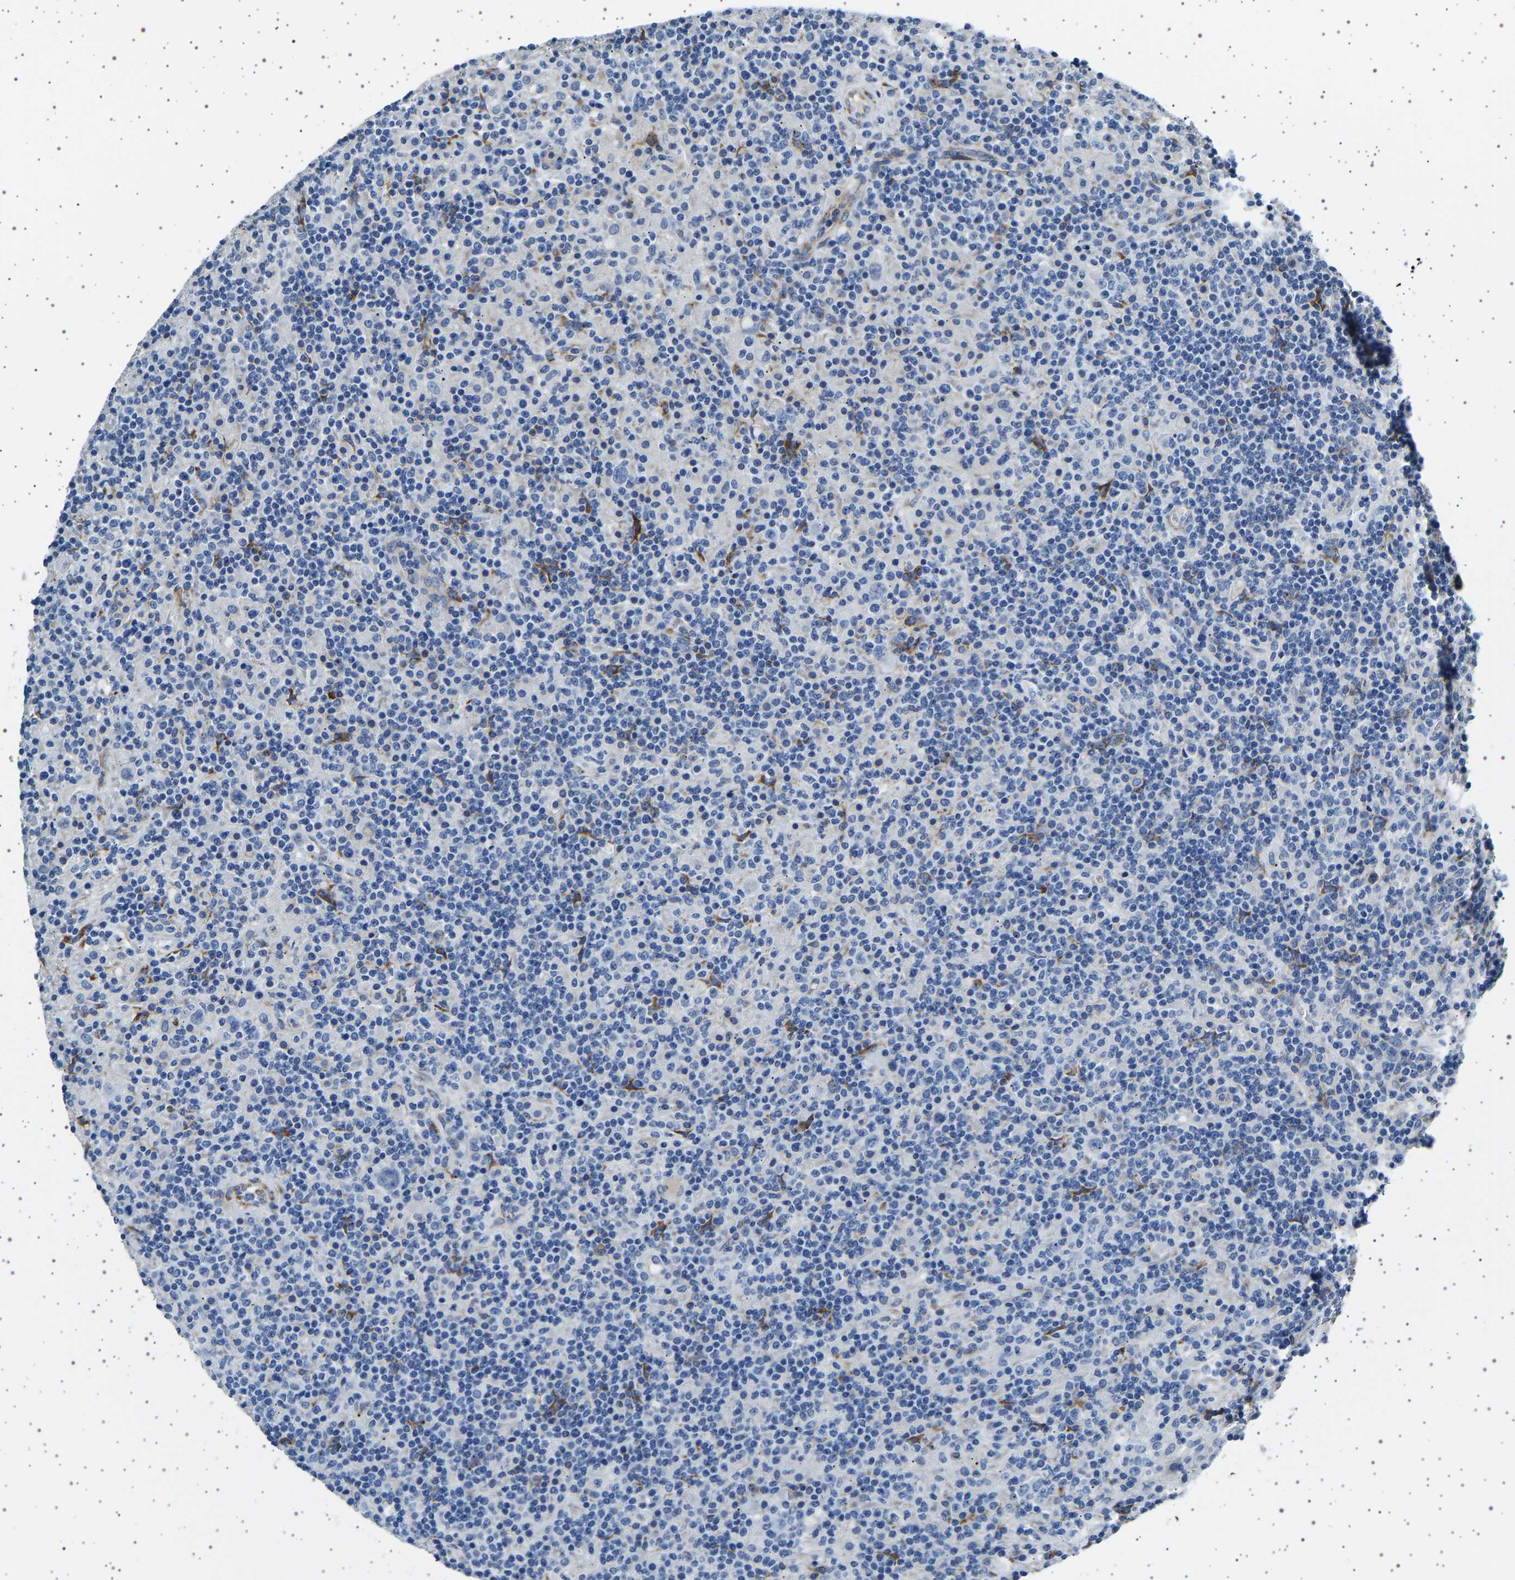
{"staining": {"intensity": "negative", "quantity": "none", "location": "none"}, "tissue": "lymphoma", "cell_type": "Tumor cells", "image_type": "cancer", "snomed": [{"axis": "morphology", "description": "Hodgkin's disease, NOS"}, {"axis": "topography", "description": "Lymph node"}], "caption": "Protein analysis of lymphoma exhibits no significant positivity in tumor cells.", "gene": "FTCD", "patient": {"sex": "male", "age": 70}}